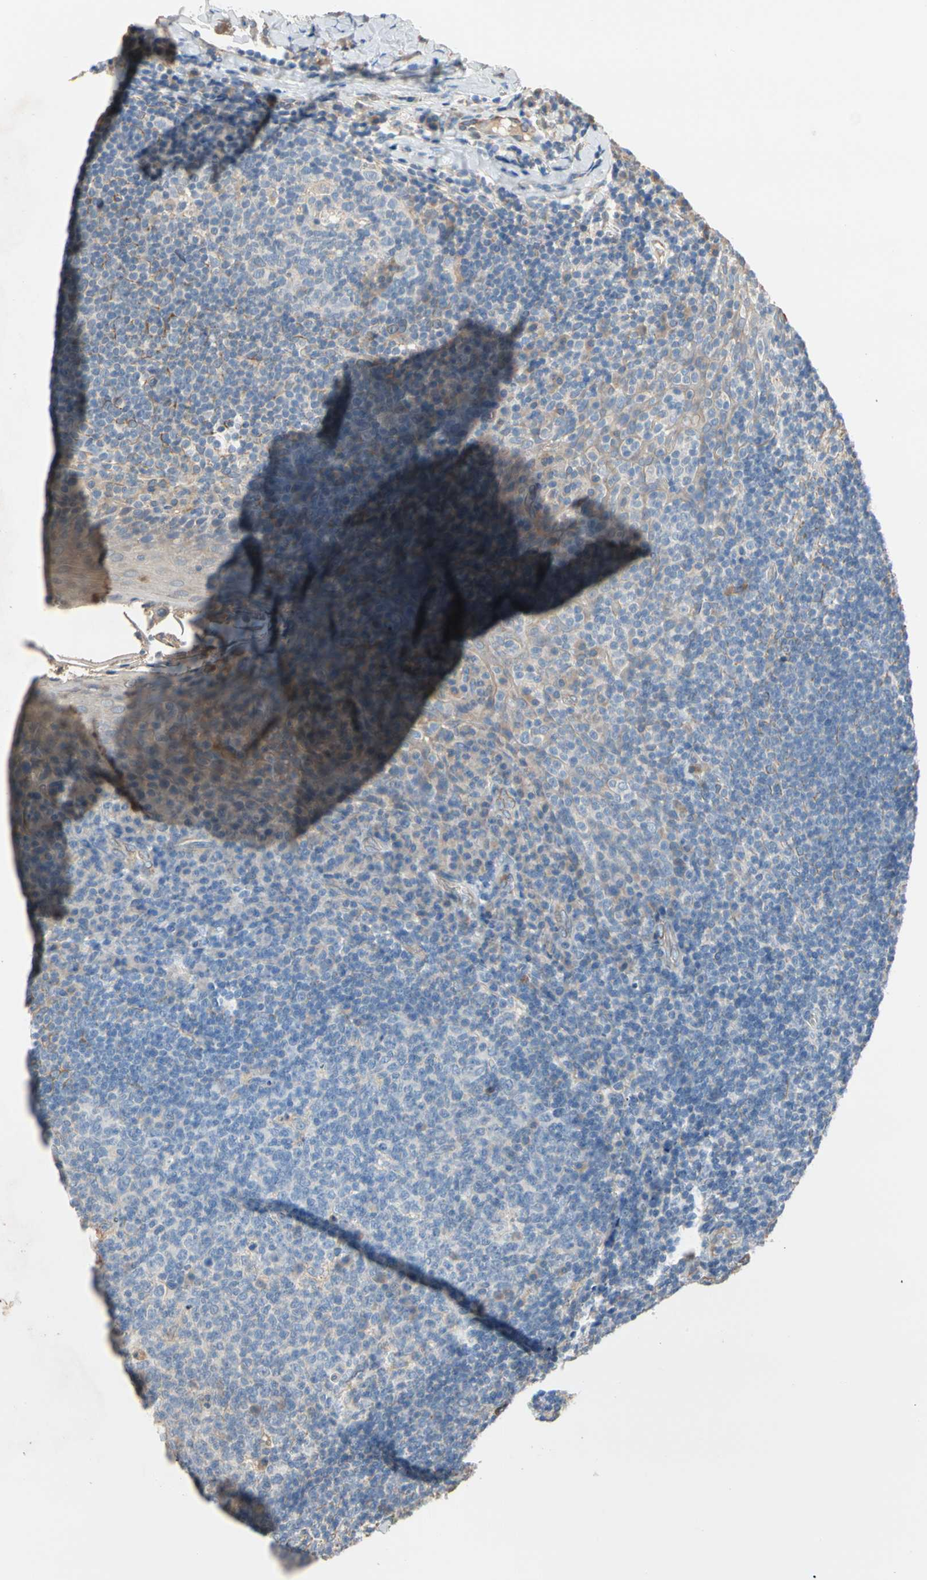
{"staining": {"intensity": "negative", "quantity": "none", "location": "none"}, "tissue": "tonsil", "cell_type": "Germinal center cells", "image_type": "normal", "snomed": [{"axis": "morphology", "description": "Normal tissue, NOS"}, {"axis": "topography", "description": "Tonsil"}], "caption": "DAB immunohistochemical staining of unremarkable human tonsil exhibits no significant positivity in germinal center cells.", "gene": "BBOX1", "patient": {"sex": "male", "age": 17}}